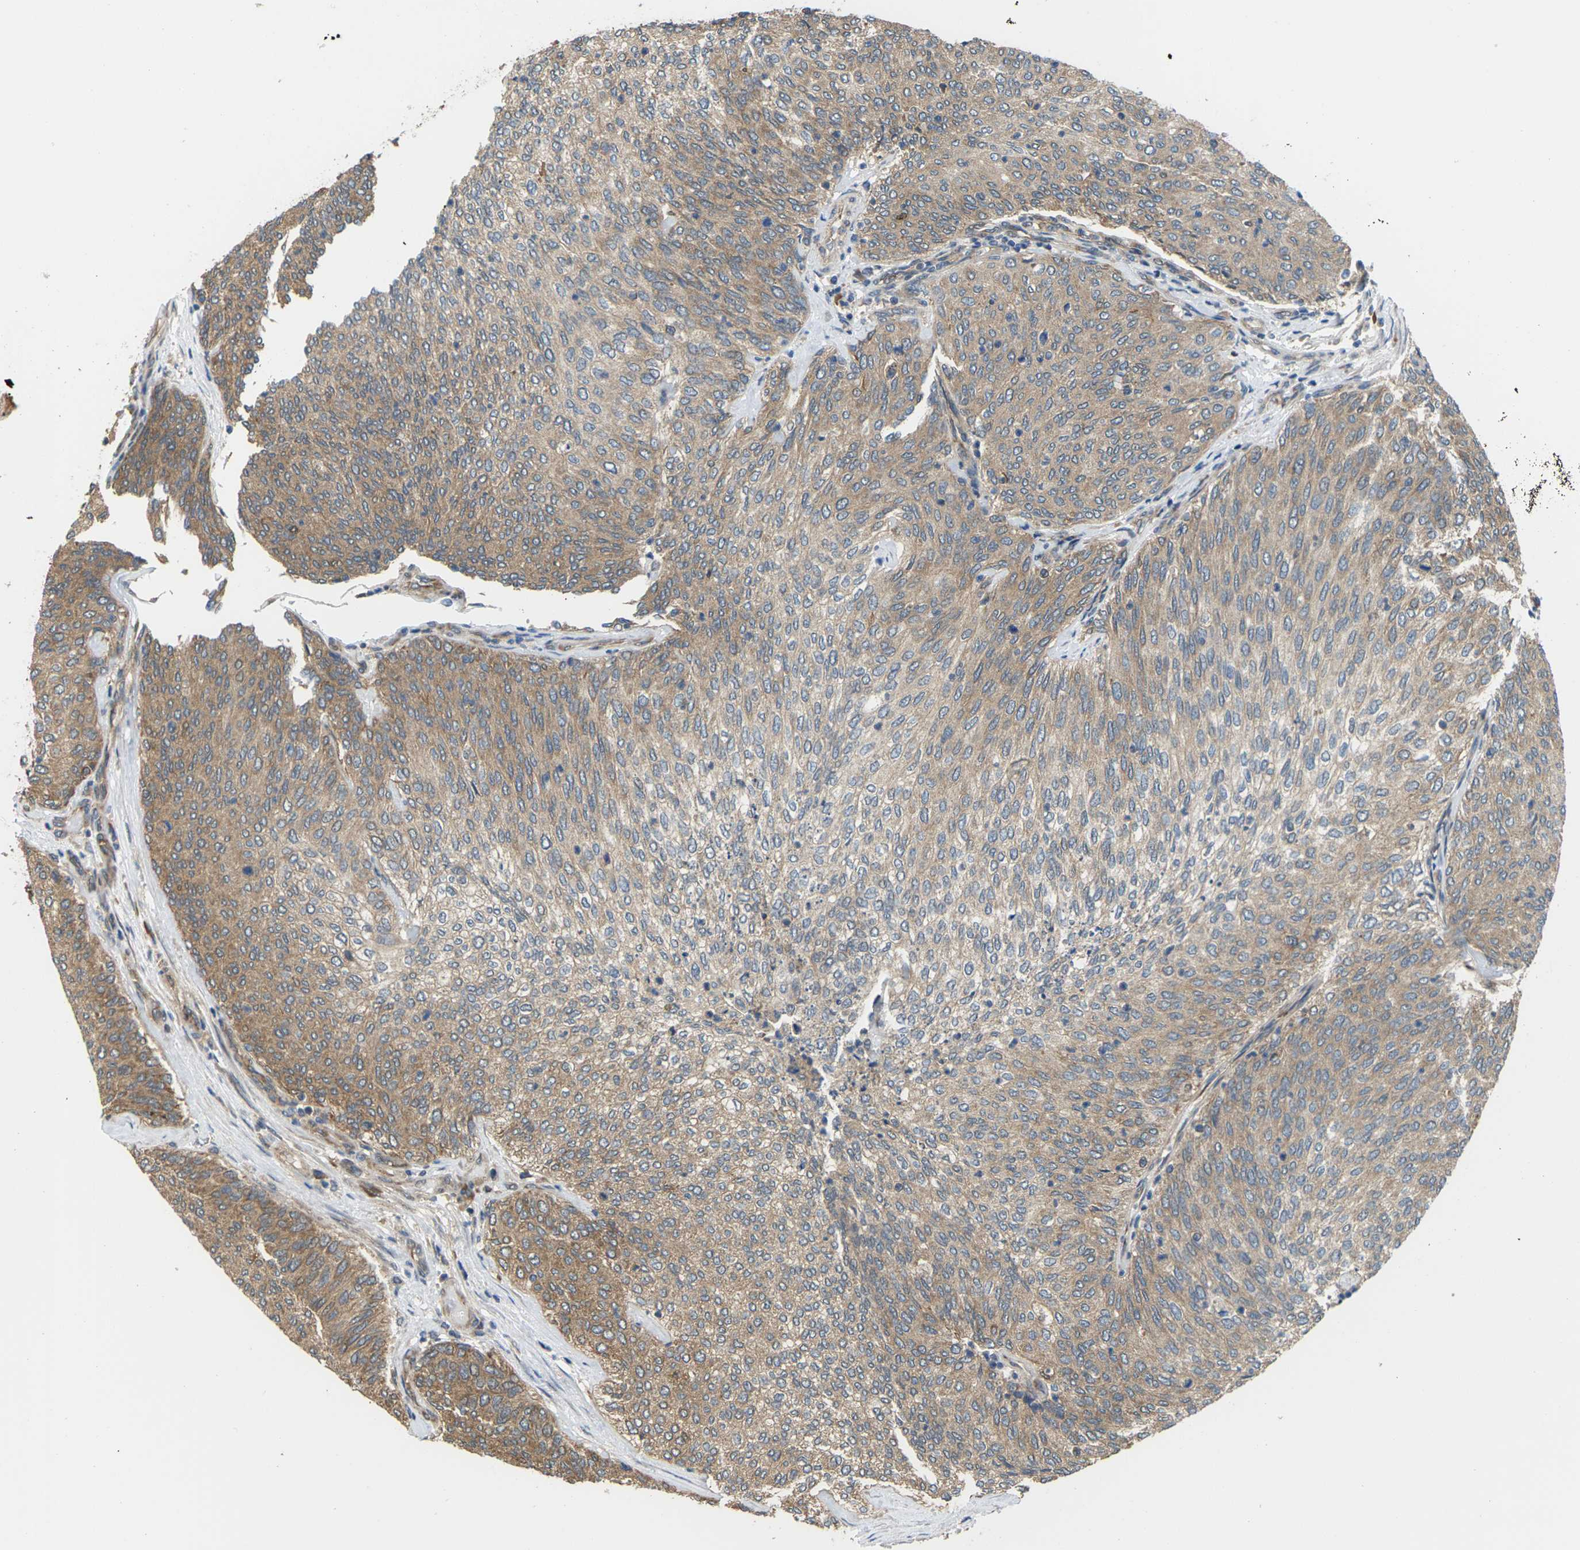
{"staining": {"intensity": "moderate", "quantity": ">75%", "location": "cytoplasmic/membranous"}, "tissue": "urothelial cancer", "cell_type": "Tumor cells", "image_type": "cancer", "snomed": [{"axis": "morphology", "description": "Urothelial carcinoma, Low grade"}, {"axis": "topography", "description": "Urinary bladder"}], "caption": "Human urothelial cancer stained with a brown dye exhibits moderate cytoplasmic/membranous positive positivity in approximately >75% of tumor cells.", "gene": "NRAS", "patient": {"sex": "female", "age": 79}}